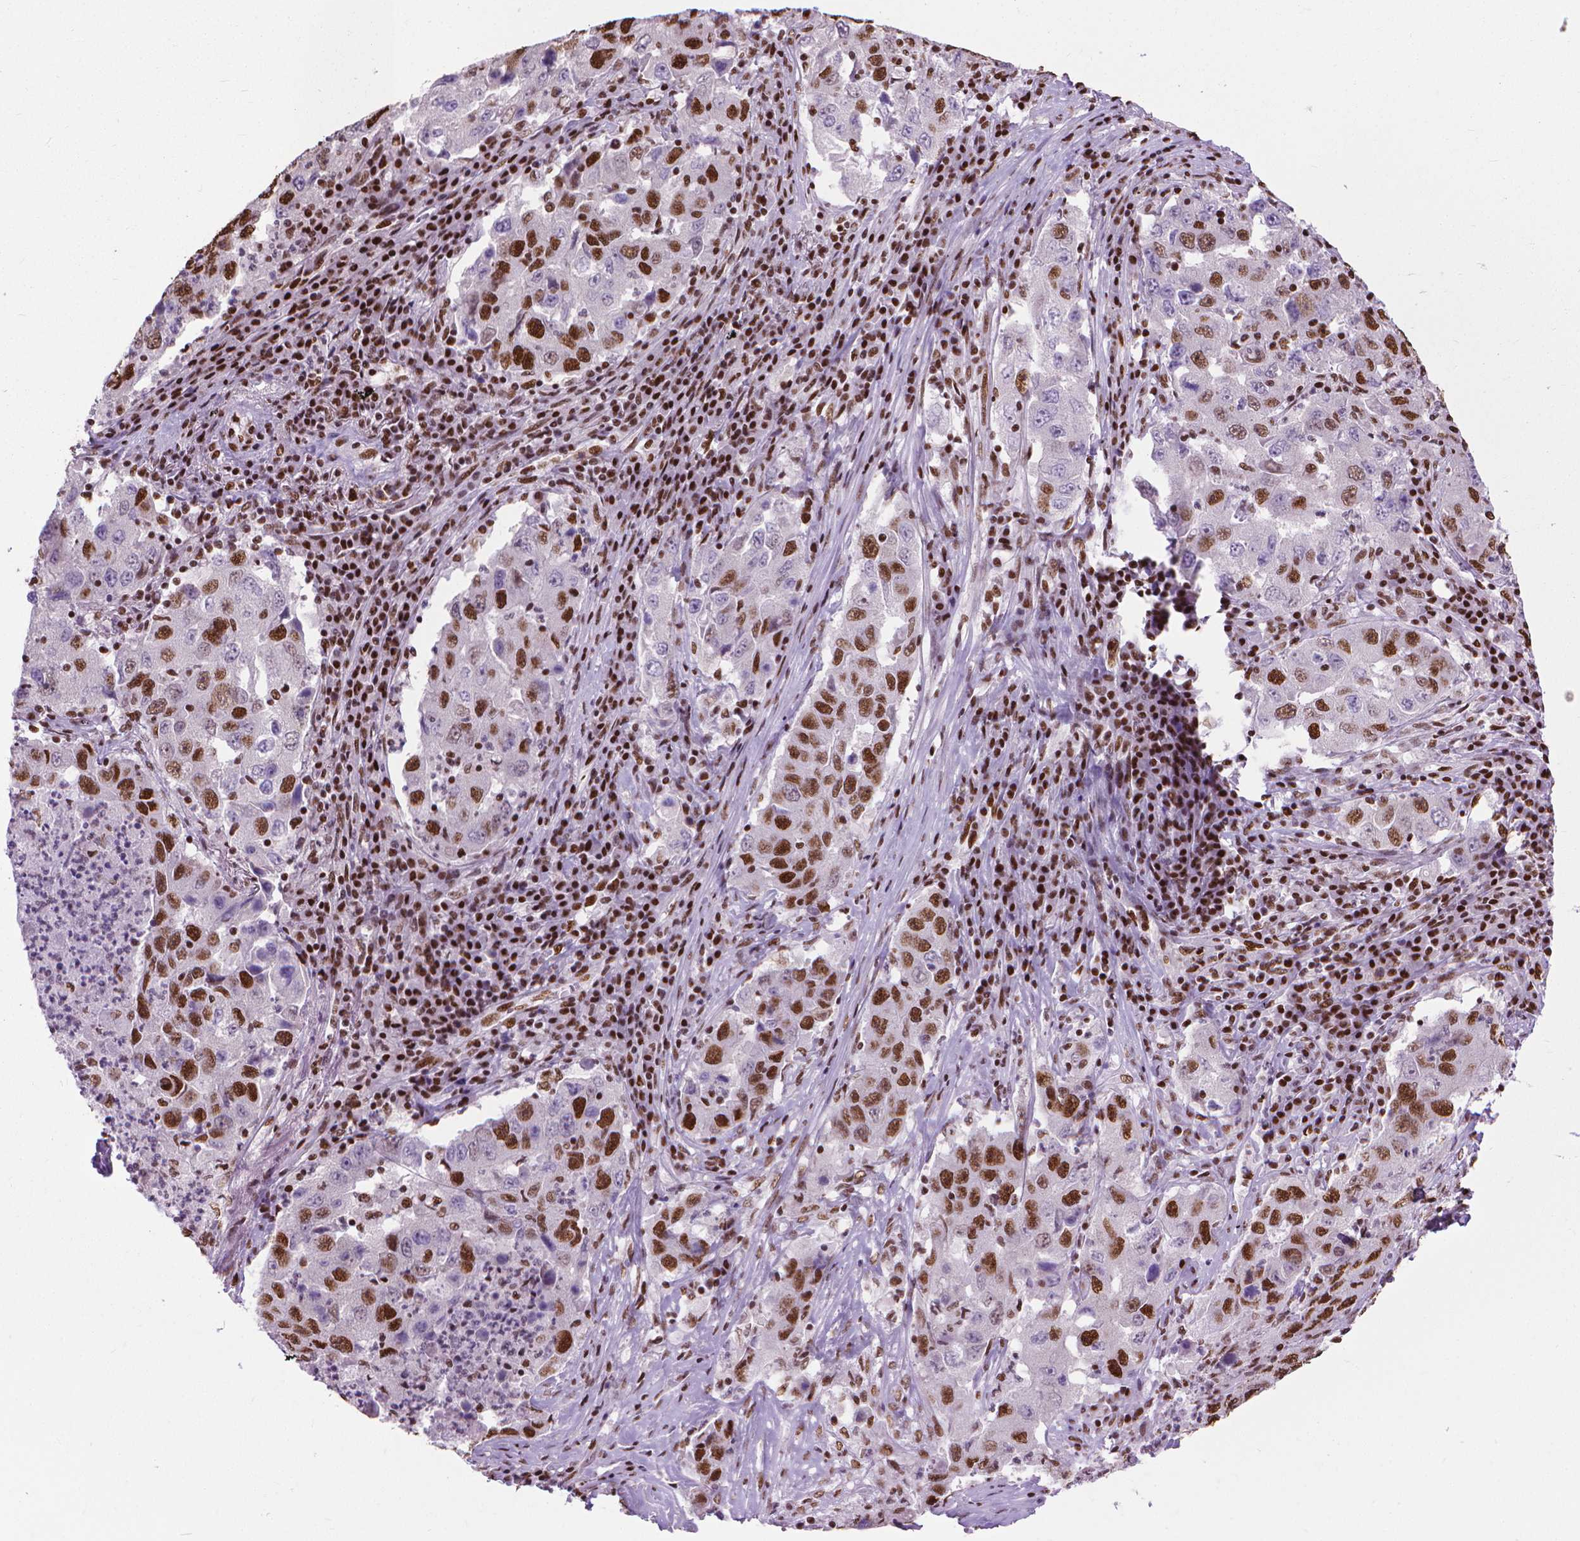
{"staining": {"intensity": "strong", "quantity": "25%-75%", "location": "nuclear"}, "tissue": "lung cancer", "cell_type": "Tumor cells", "image_type": "cancer", "snomed": [{"axis": "morphology", "description": "Adenocarcinoma, NOS"}, {"axis": "topography", "description": "Lung"}], "caption": "Lung adenocarcinoma stained with DAB (3,3'-diaminobenzidine) immunohistochemistry demonstrates high levels of strong nuclear positivity in approximately 25%-75% of tumor cells. The protein is stained brown, and the nuclei are stained in blue (DAB (3,3'-diaminobenzidine) IHC with brightfield microscopy, high magnification).", "gene": "AKAP8", "patient": {"sex": "male", "age": 73}}